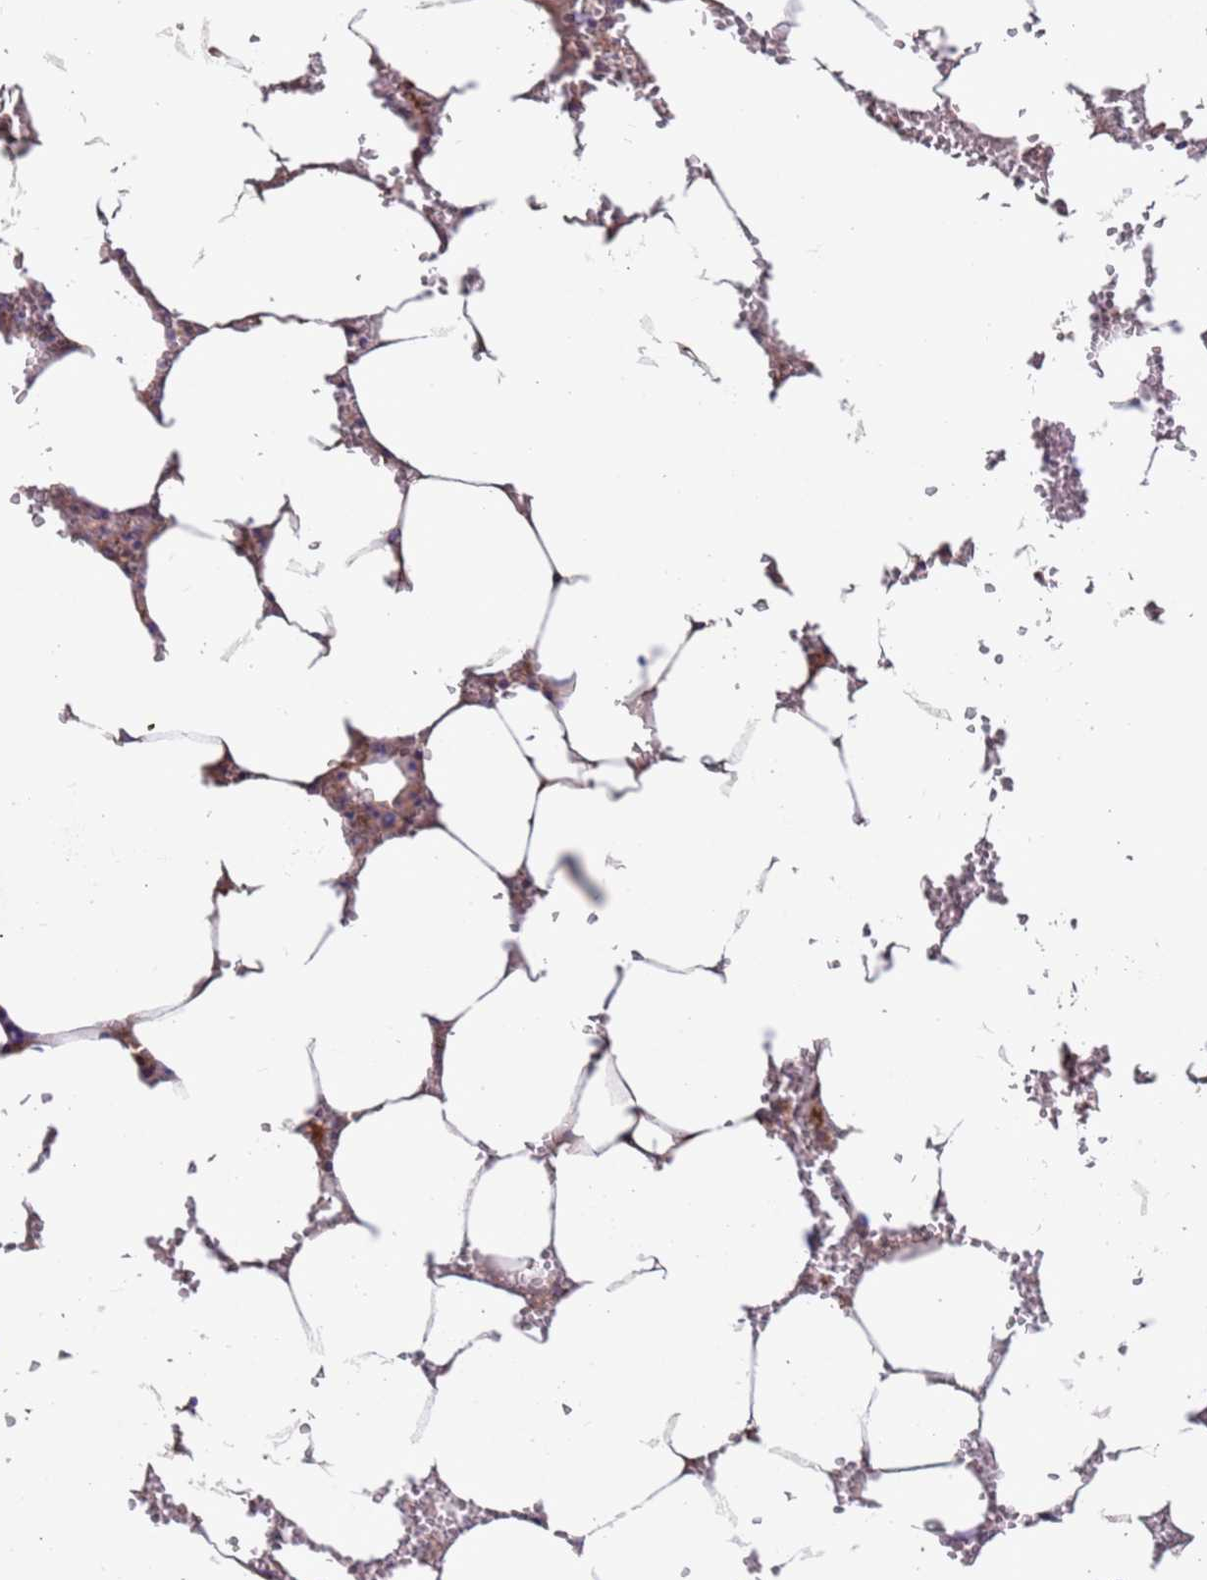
{"staining": {"intensity": "weak", "quantity": "25%-75%", "location": "cytoplasmic/membranous"}, "tissue": "bone marrow", "cell_type": "Hematopoietic cells", "image_type": "normal", "snomed": [{"axis": "morphology", "description": "Normal tissue, NOS"}, {"axis": "topography", "description": "Bone marrow"}], "caption": "Immunohistochemical staining of benign human bone marrow displays weak cytoplasmic/membranous protein staining in approximately 25%-75% of hematopoietic cells. (Stains: DAB in brown, nuclei in blue, Microscopy: brightfield microscopy at high magnification).", "gene": "SRL", "patient": {"sex": "male", "age": 70}}